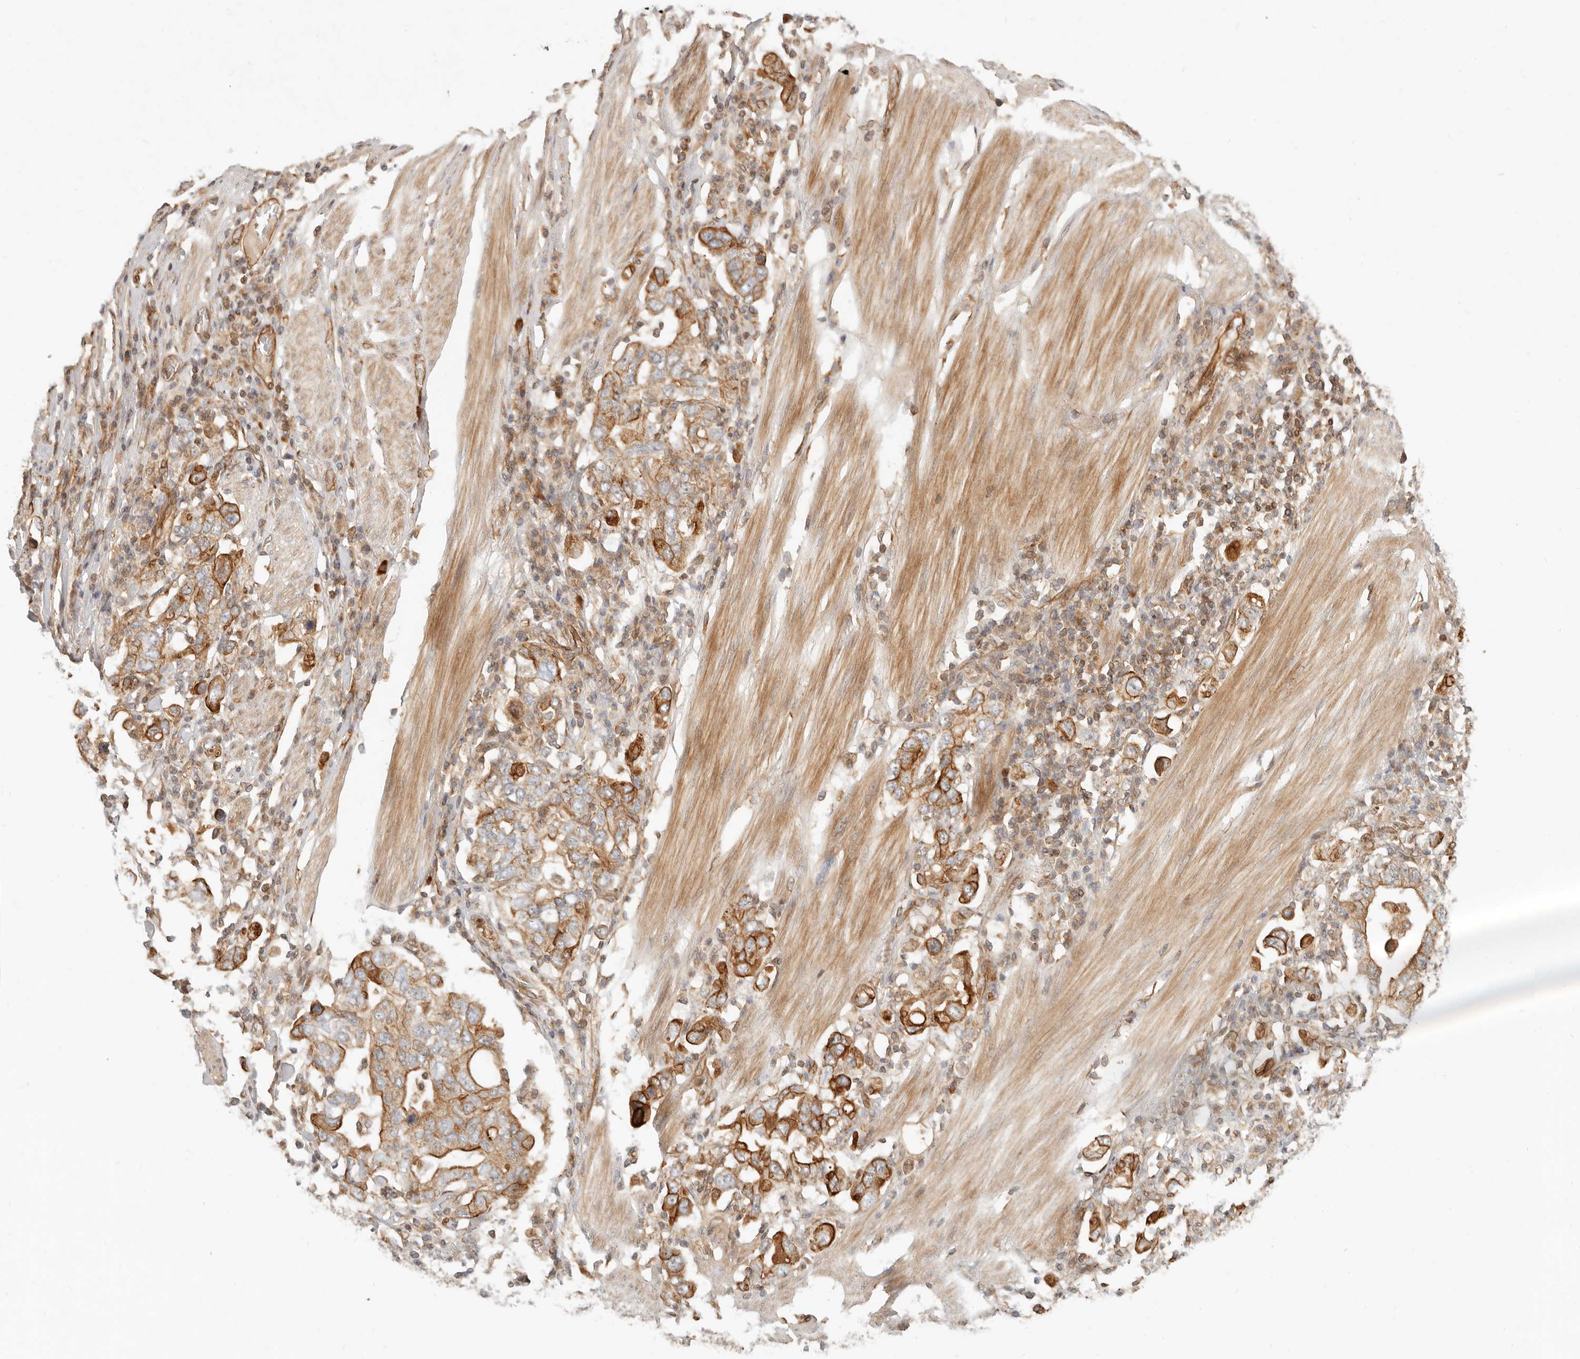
{"staining": {"intensity": "strong", "quantity": ">75%", "location": "cytoplasmic/membranous"}, "tissue": "stomach cancer", "cell_type": "Tumor cells", "image_type": "cancer", "snomed": [{"axis": "morphology", "description": "Adenocarcinoma, NOS"}, {"axis": "topography", "description": "Stomach, upper"}], "caption": "Stomach adenocarcinoma stained with a brown dye reveals strong cytoplasmic/membranous positive expression in approximately >75% of tumor cells.", "gene": "UFSP1", "patient": {"sex": "male", "age": 62}}